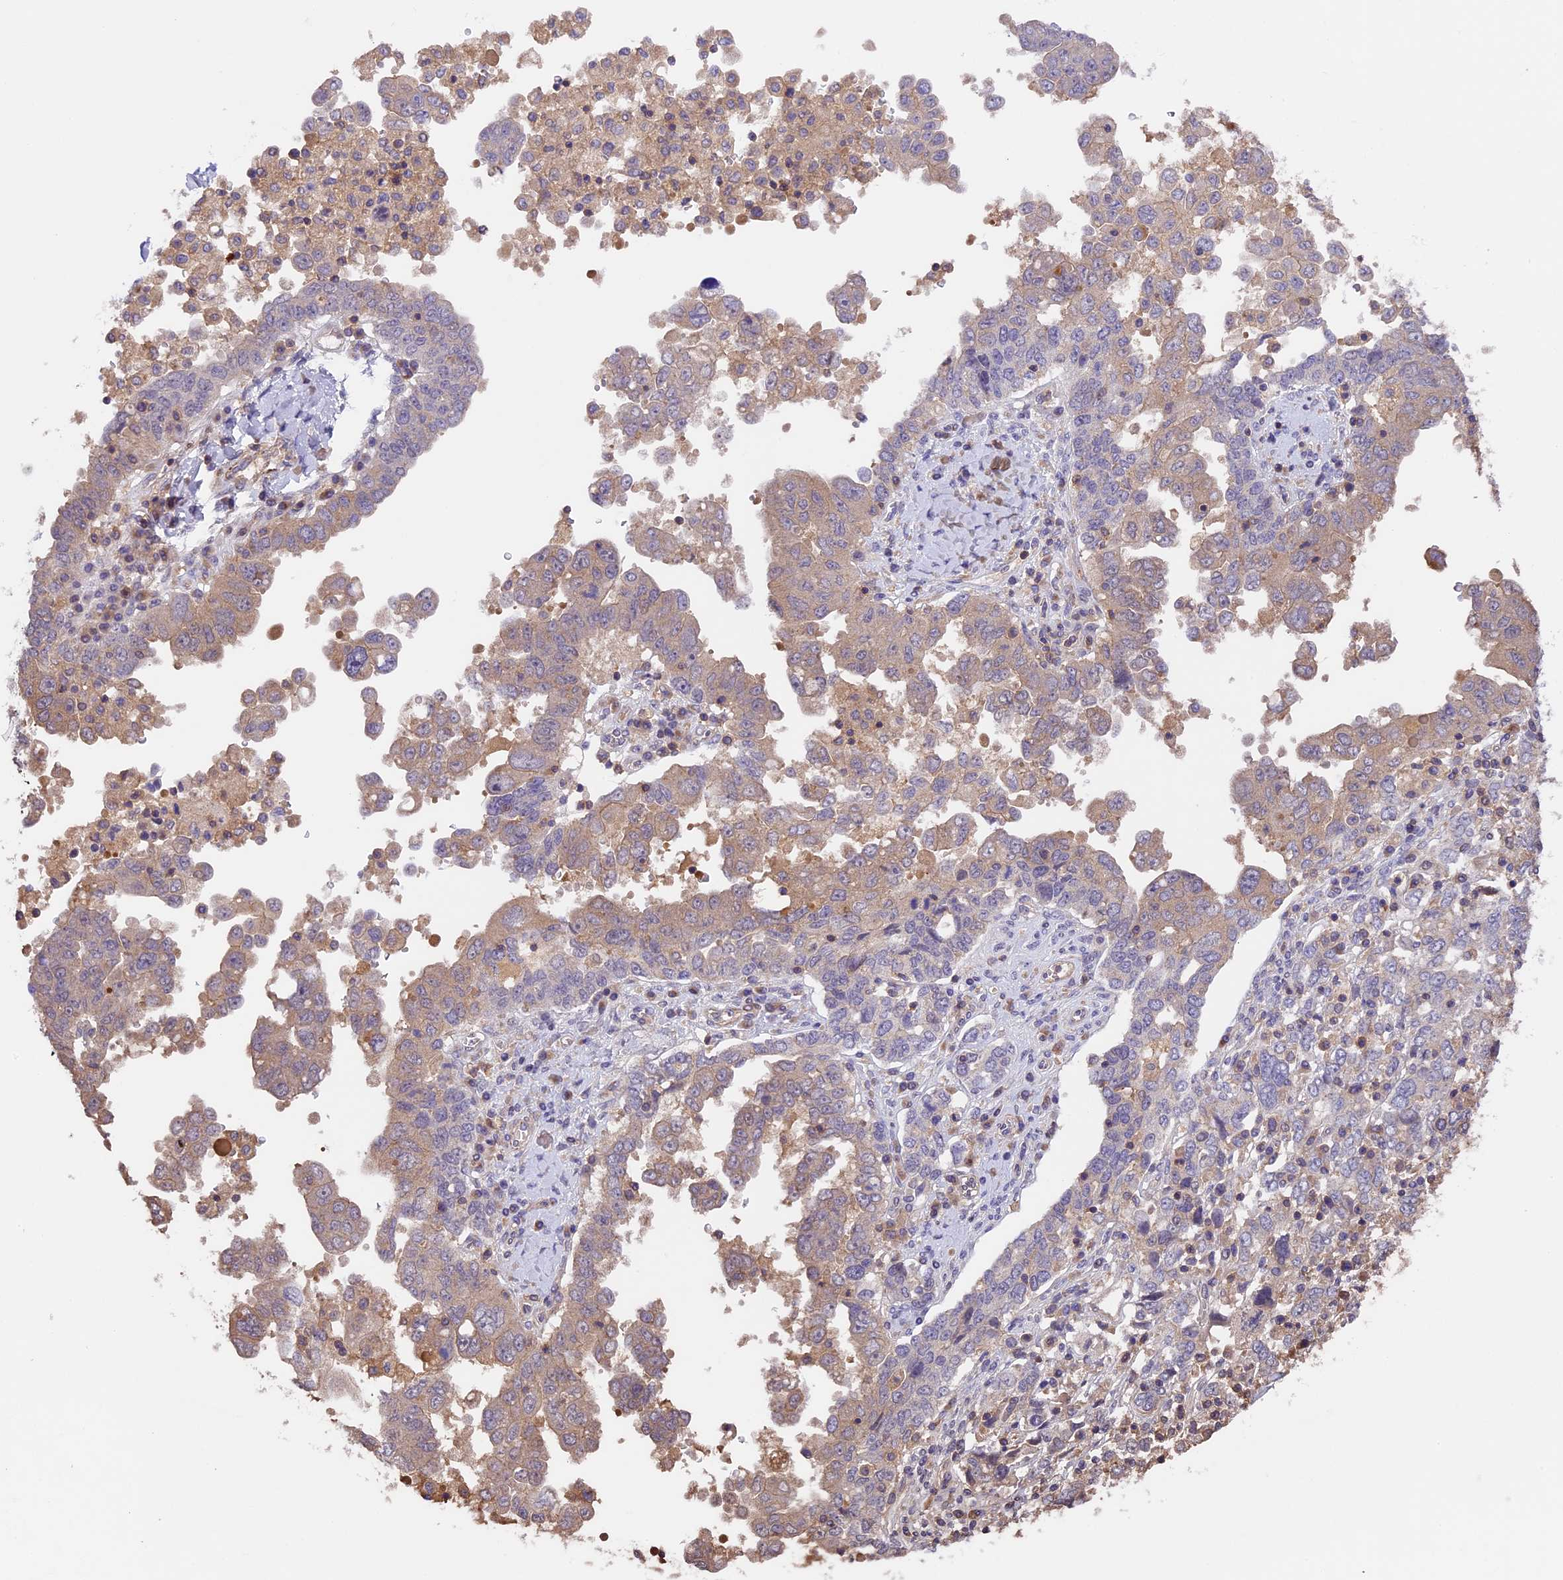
{"staining": {"intensity": "weak", "quantity": "25%-75%", "location": "cytoplasmic/membranous"}, "tissue": "ovarian cancer", "cell_type": "Tumor cells", "image_type": "cancer", "snomed": [{"axis": "morphology", "description": "Carcinoma, endometroid"}, {"axis": "topography", "description": "Ovary"}], "caption": "Endometroid carcinoma (ovarian) stained for a protein demonstrates weak cytoplasmic/membranous positivity in tumor cells.", "gene": "TBC1D1", "patient": {"sex": "female", "age": 62}}